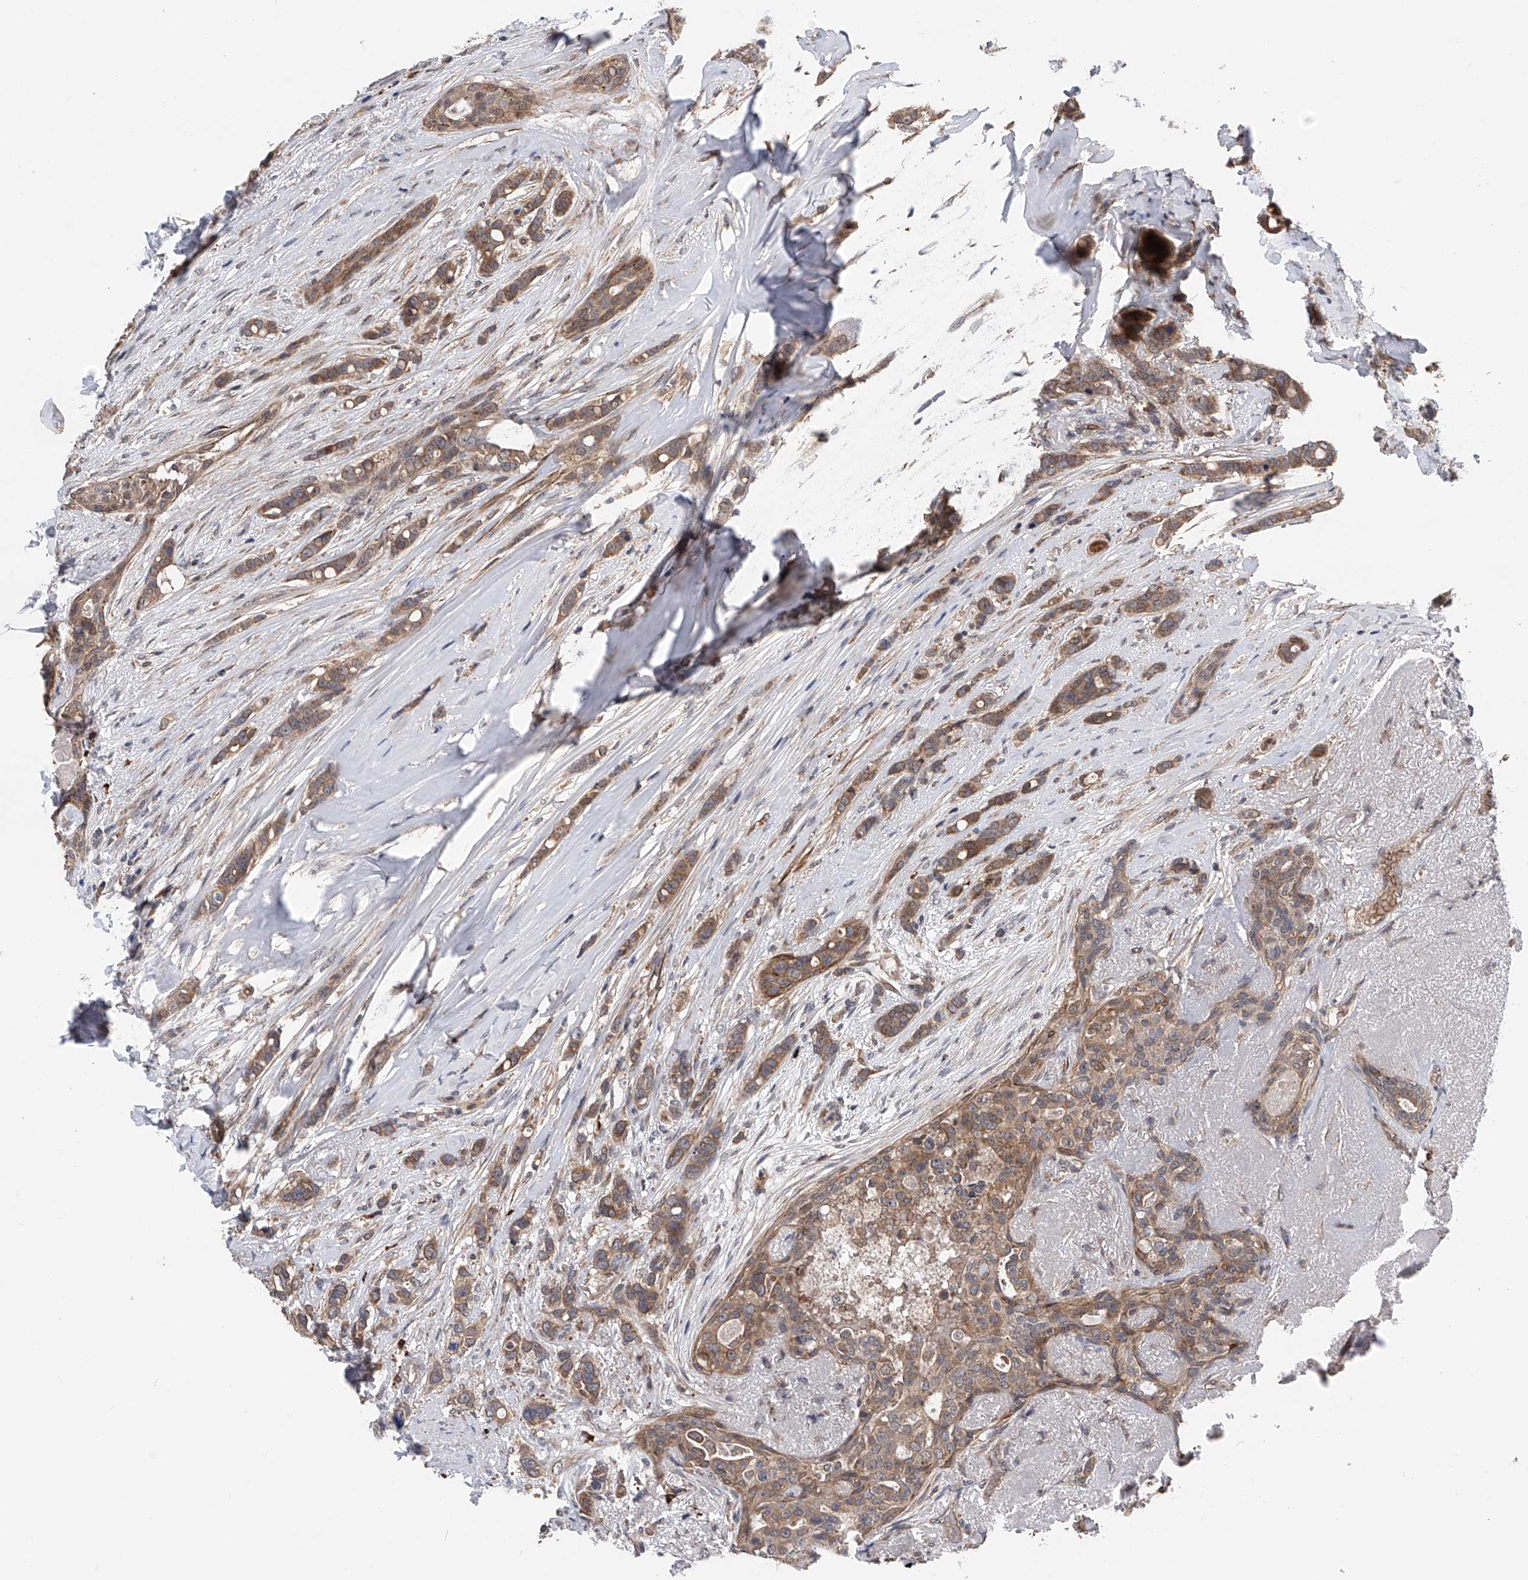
{"staining": {"intensity": "moderate", "quantity": ">75%", "location": "cytoplasmic/membranous"}, "tissue": "breast cancer", "cell_type": "Tumor cells", "image_type": "cancer", "snomed": [{"axis": "morphology", "description": "Lobular carcinoma"}, {"axis": "topography", "description": "Breast"}], "caption": "Immunohistochemistry histopathology image of breast cancer (lobular carcinoma) stained for a protein (brown), which reveals medium levels of moderate cytoplasmic/membranous expression in approximately >75% of tumor cells.", "gene": "SPOCK1", "patient": {"sex": "female", "age": 51}}